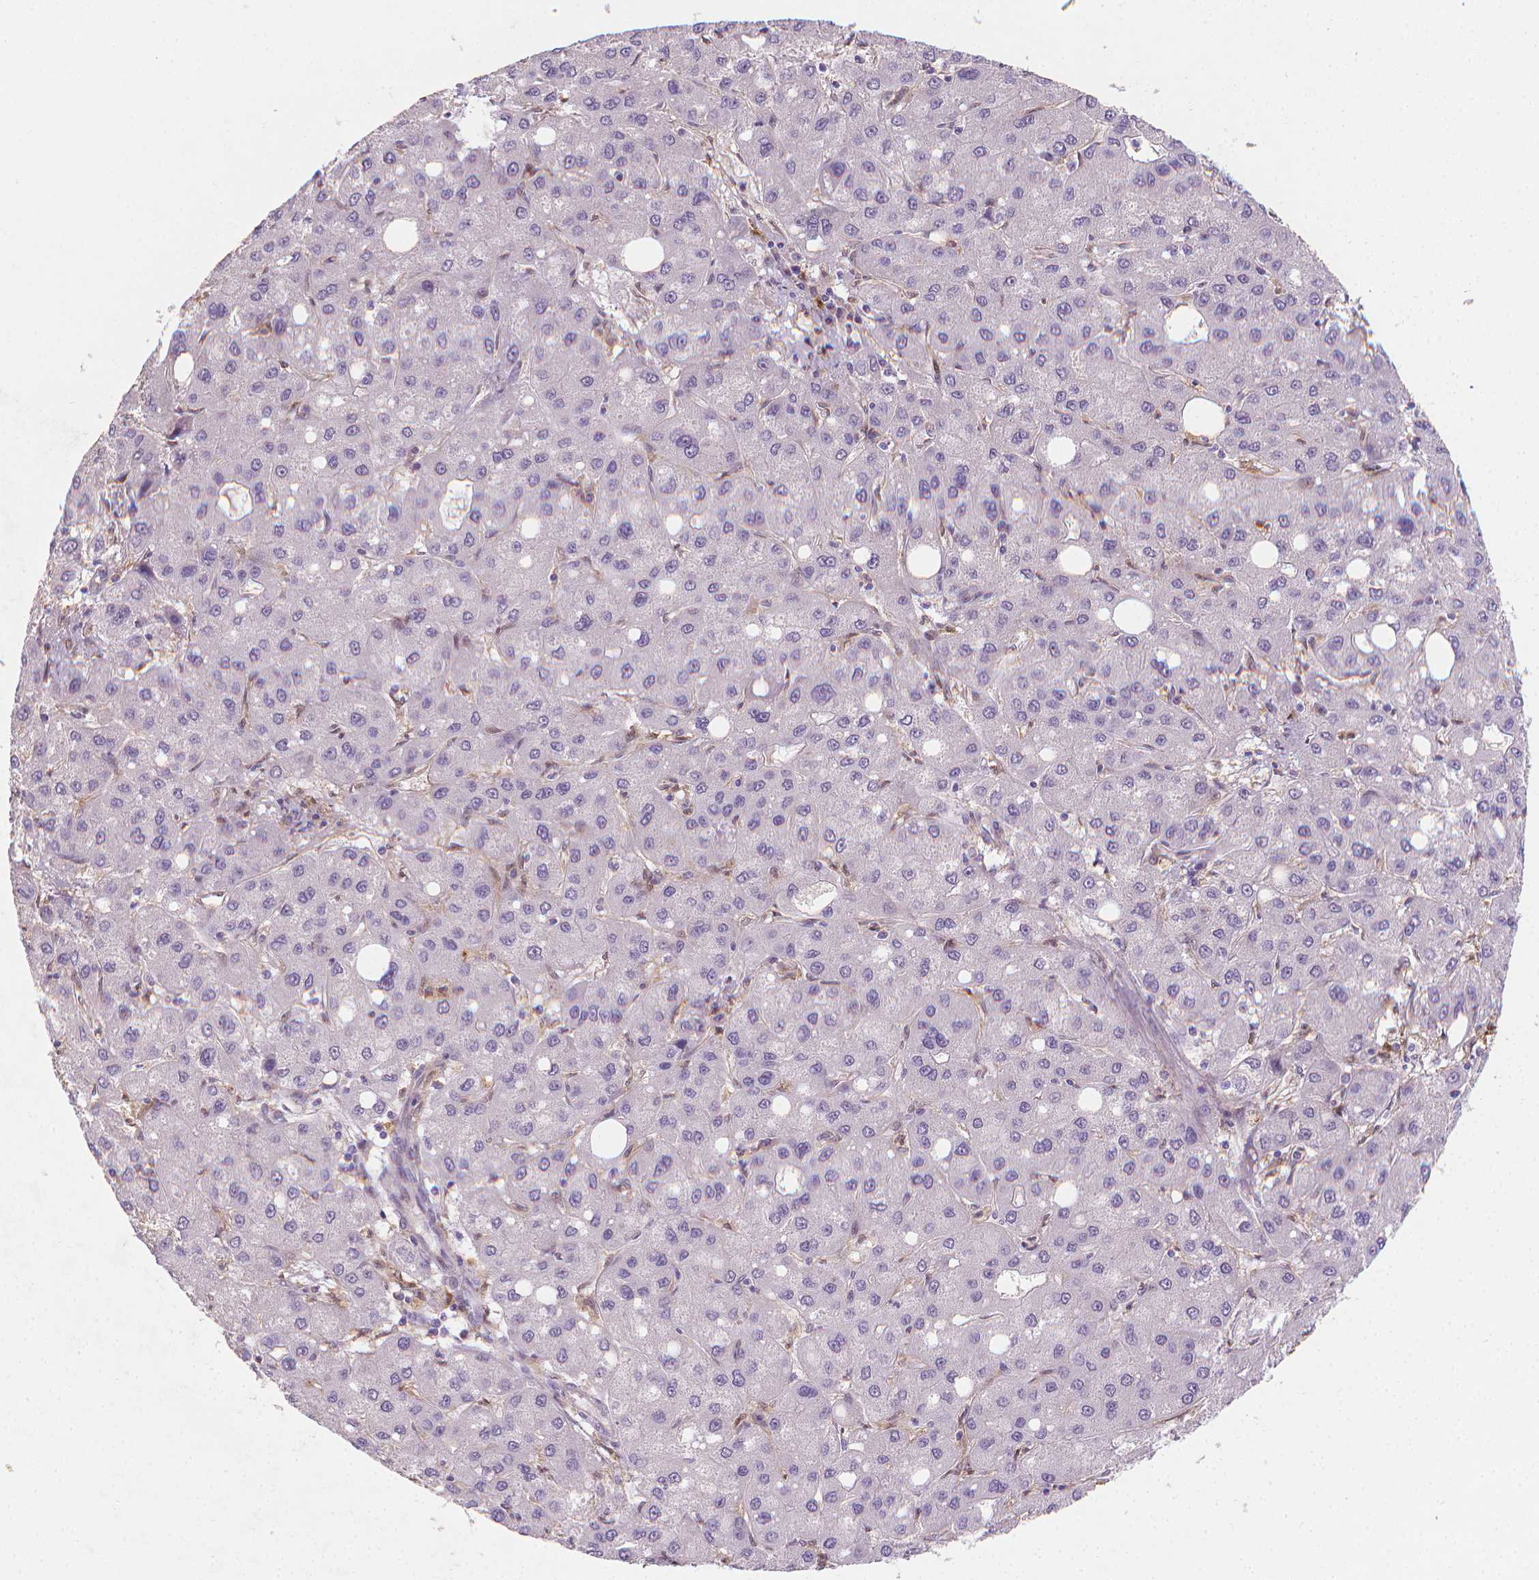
{"staining": {"intensity": "negative", "quantity": "none", "location": "none"}, "tissue": "liver cancer", "cell_type": "Tumor cells", "image_type": "cancer", "snomed": [{"axis": "morphology", "description": "Carcinoma, Hepatocellular, NOS"}, {"axis": "topography", "description": "Liver"}], "caption": "High magnification brightfield microscopy of liver cancer stained with DAB (3,3'-diaminobenzidine) (brown) and counterstained with hematoxylin (blue): tumor cells show no significant positivity.", "gene": "TNFAIP2", "patient": {"sex": "male", "age": 73}}